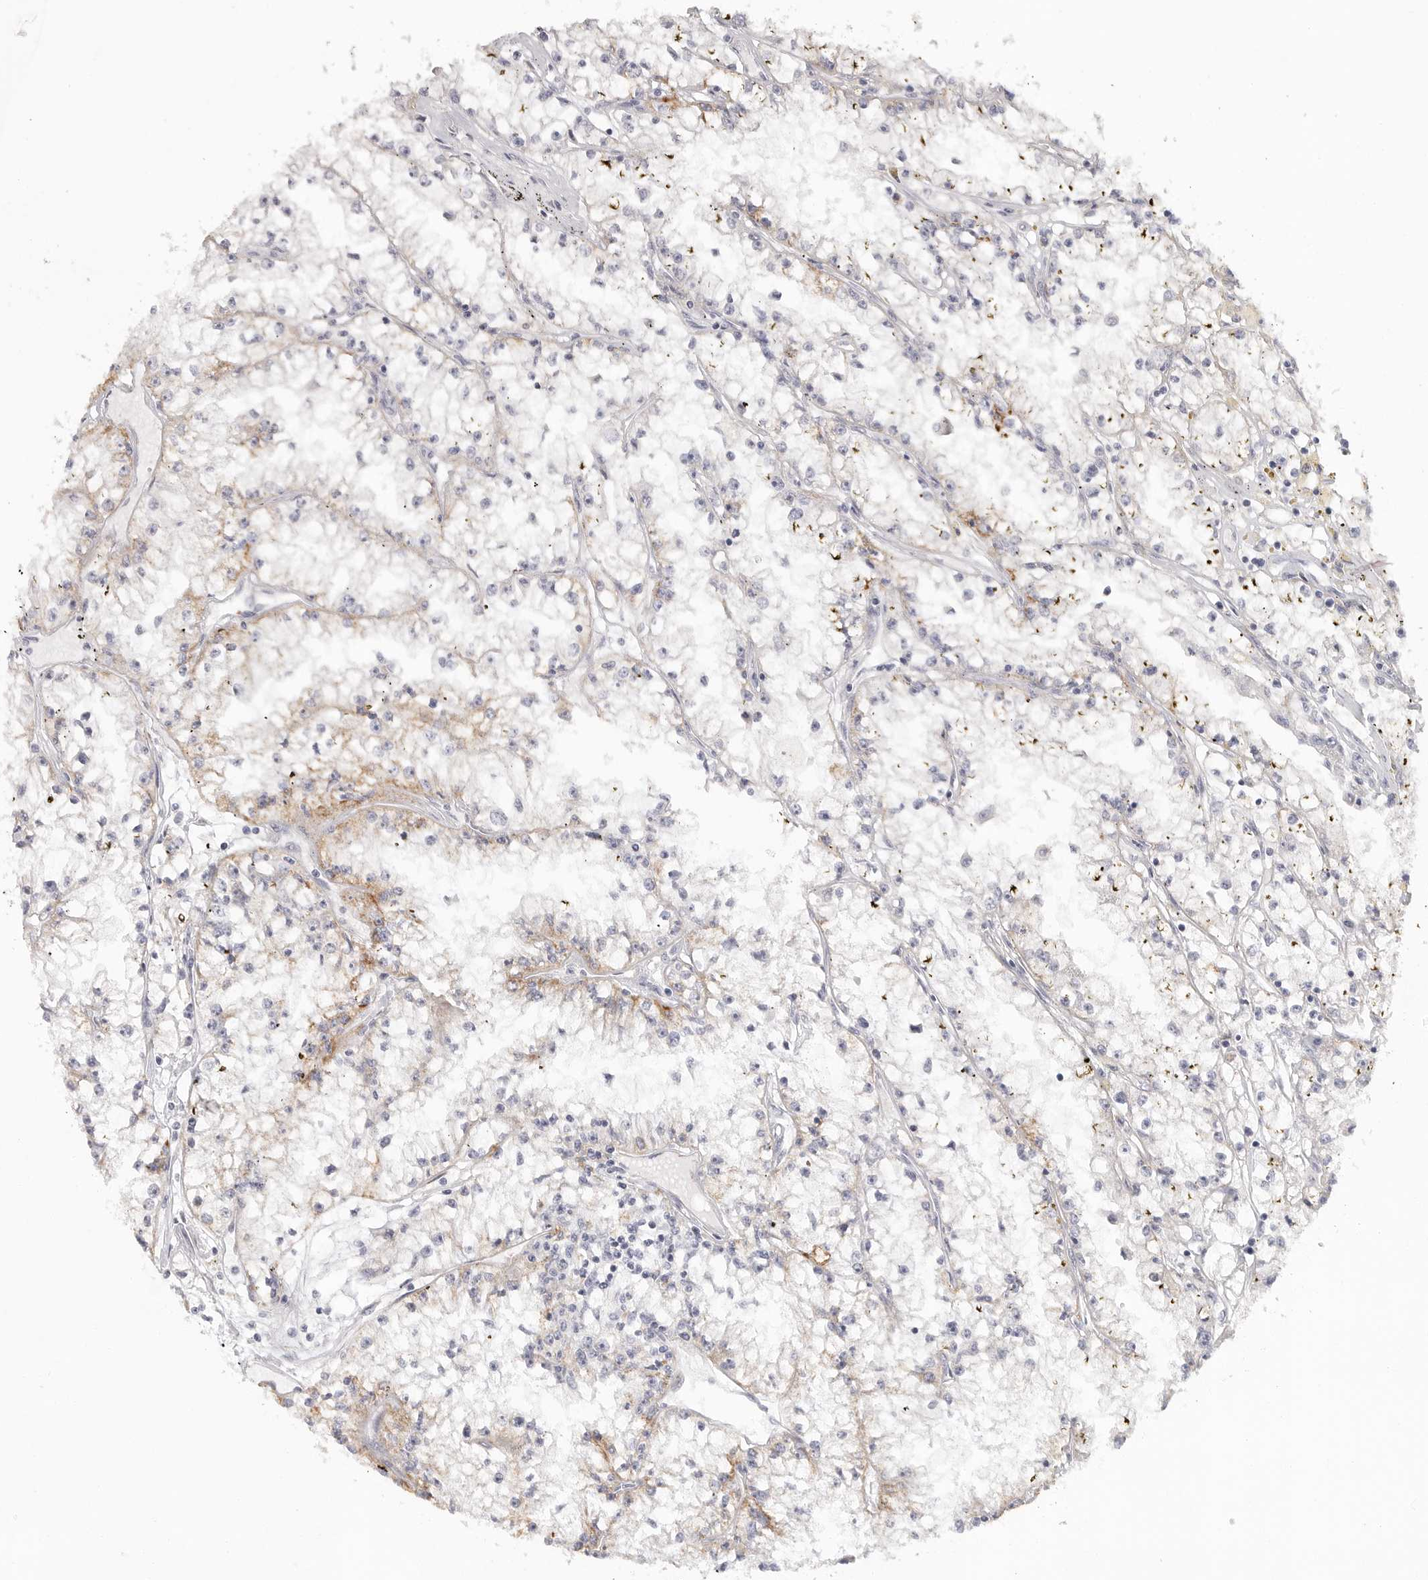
{"staining": {"intensity": "moderate", "quantity": "25%-75%", "location": "cytoplasmic/membranous"}, "tissue": "renal cancer", "cell_type": "Tumor cells", "image_type": "cancer", "snomed": [{"axis": "morphology", "description": "Adenocarcinoma, NOS"}, {"axis": "topography", "description": "Kidney"}], "caption": "Protein staining displays moderate cytoplasmic/membranous staining in approximately 25%-75% of tumor cells in renal cancer (adenocarcinoma). The protein of interest is stained brown, and the nuclei are stained in blue (DAB (3,3'-diaminobenzidine) IHC with brightfield microscopy, high magnification).", "gene": "ELP3", "patient": {"sex": "male", "age": 56}}